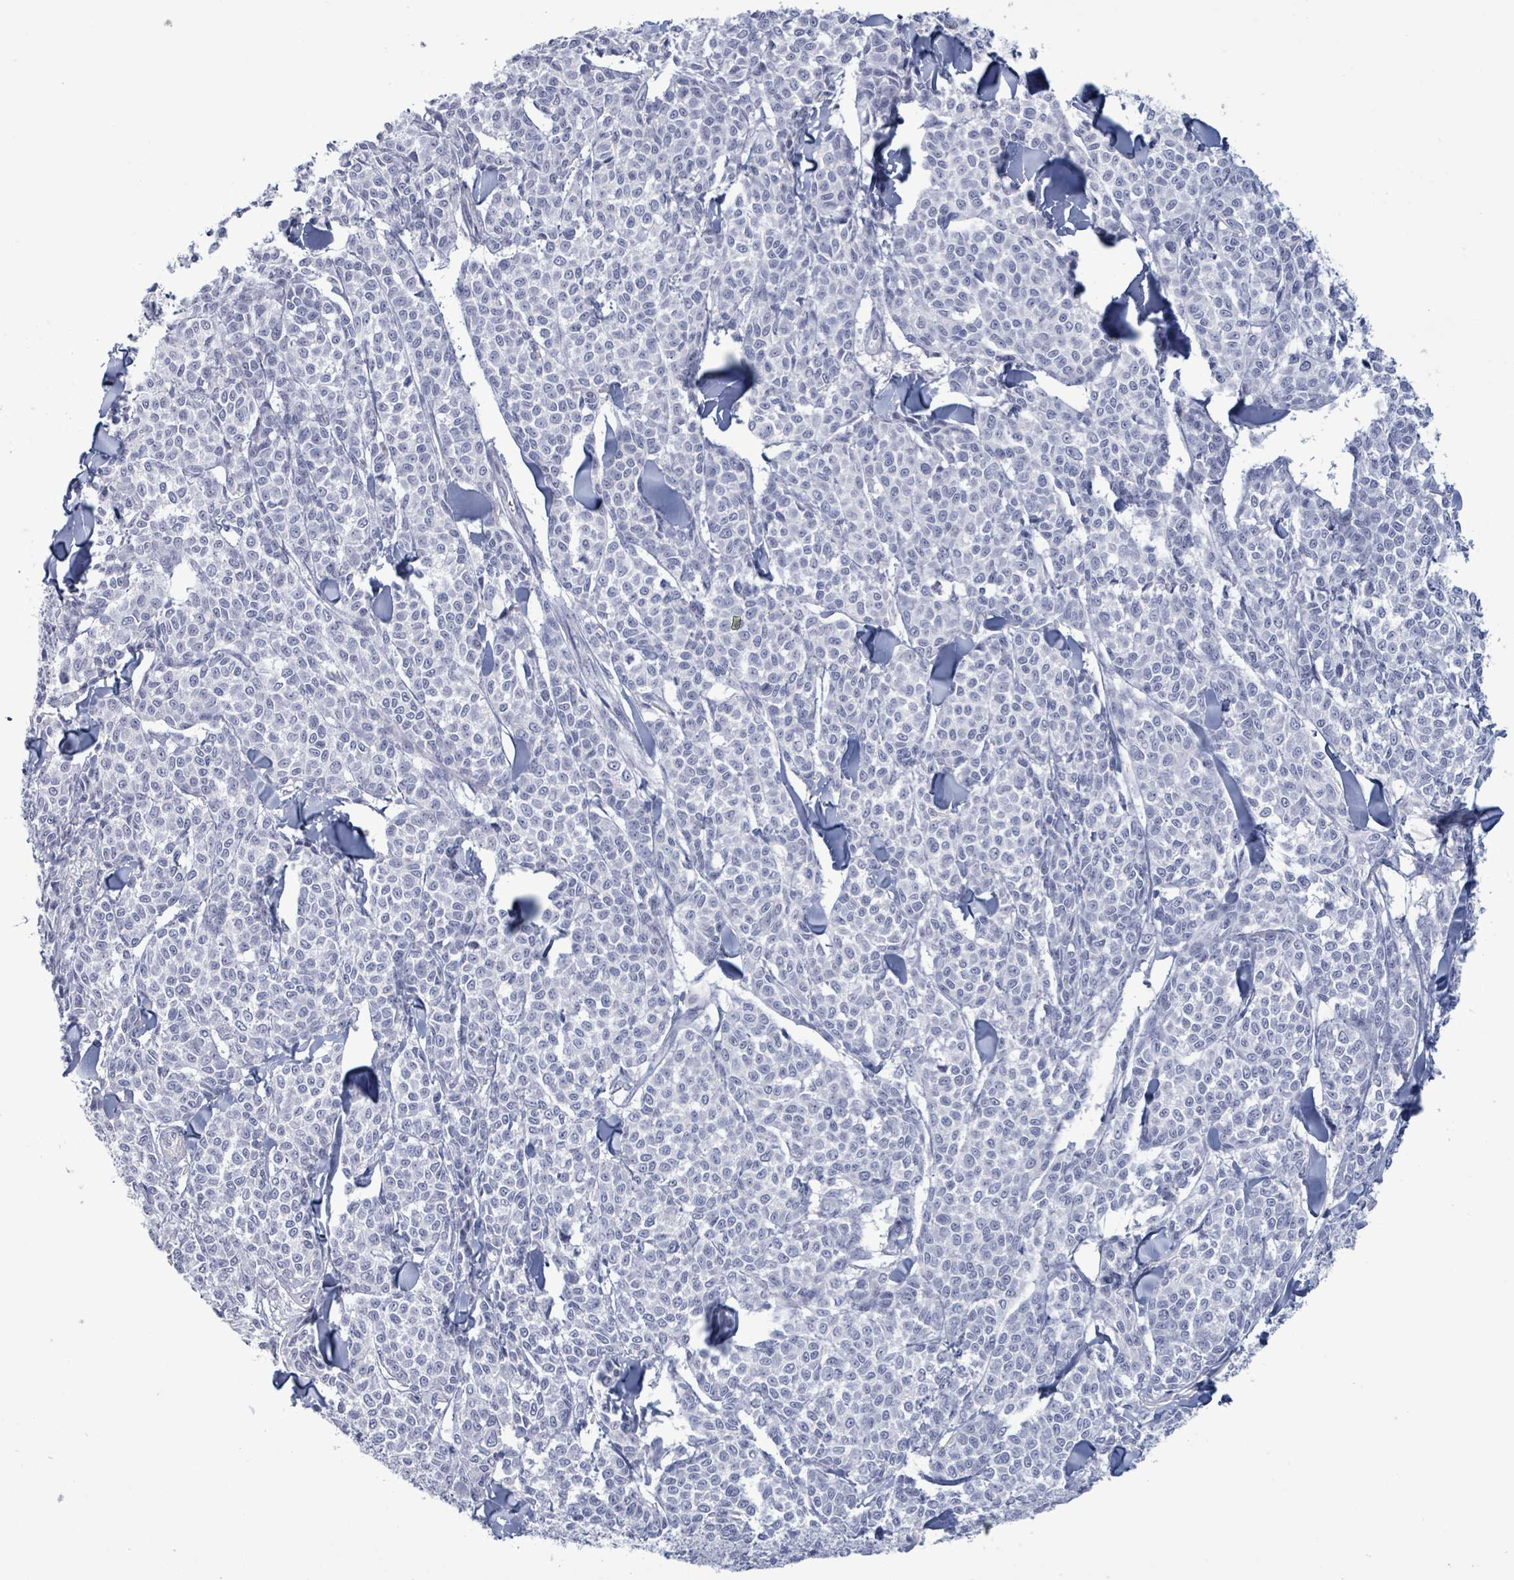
{"staining": {"intensity": "negative", "quantity": "none", "location": "none"}, "tissue": "melanoma", "cell_type": "Tumor cells", "image_type": "cancer", "snomed": [{"axis": "morphology", "description": "Malignant melanoma, NOS"}, {"axis": "topography", "description": "Skin"}], "caption": "Melanoma was stained to show a protein in brown. There is no significant staining in tumor cells.", "gene": "ZNF771", "patient": {"sex": "male", "age": 46}}